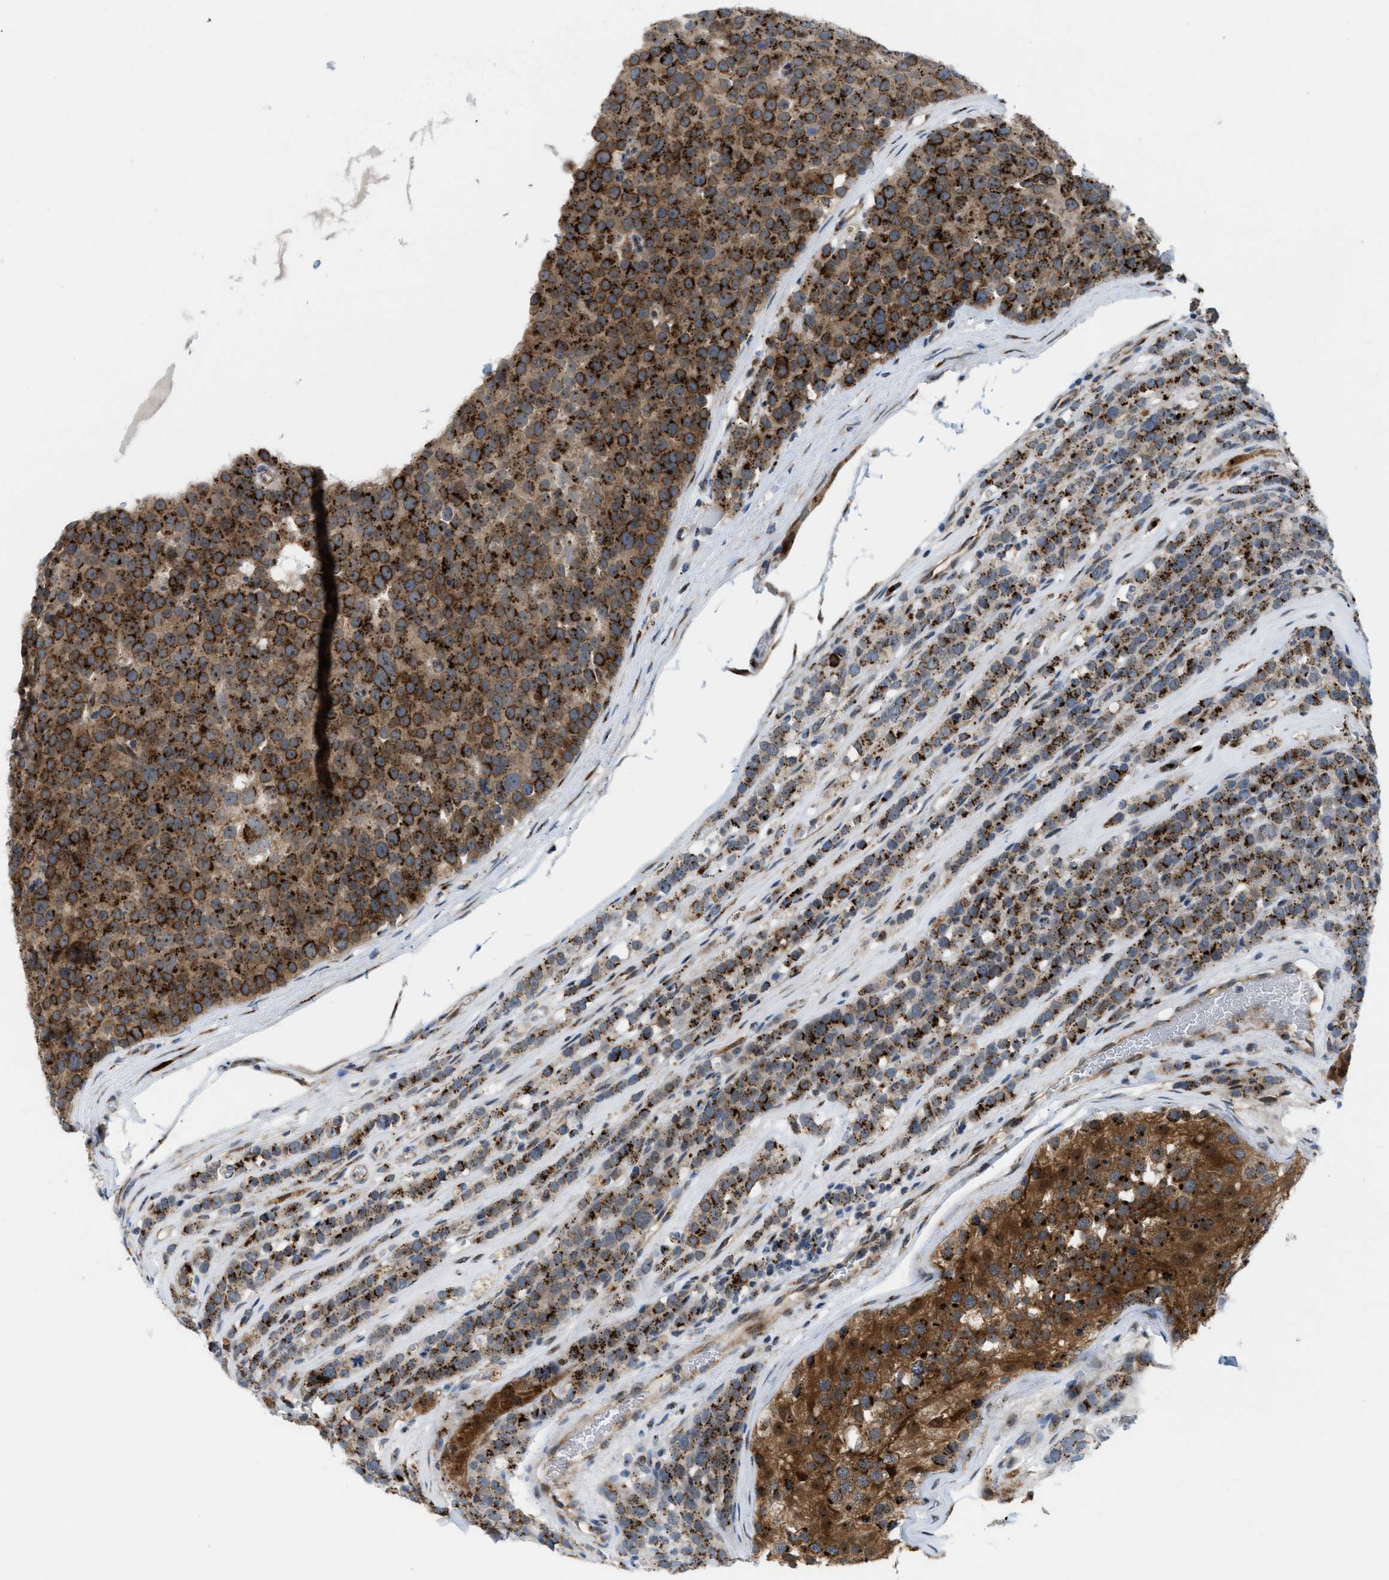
{"staining": {"intensity": "strong", "quantity": ">75%", "location": "cytoplasmic/membranous"}, "tissue": "testis cancer", "cell_type": "Tumor cells", "image_type": "cancer", "snomed": [{"axis": "morphology", "description": "Seminoma, NOS"}, {"axis": "topography", "description": "Testis"}], "caption": "Testis cancer was stained to show a protein in brown. There is high levels of strong cytoplasmic/membranous staining in approximately >75% of tumor cells.", "gene": "SLC38A10", "patient": {"sex": "male", "age": 71}}